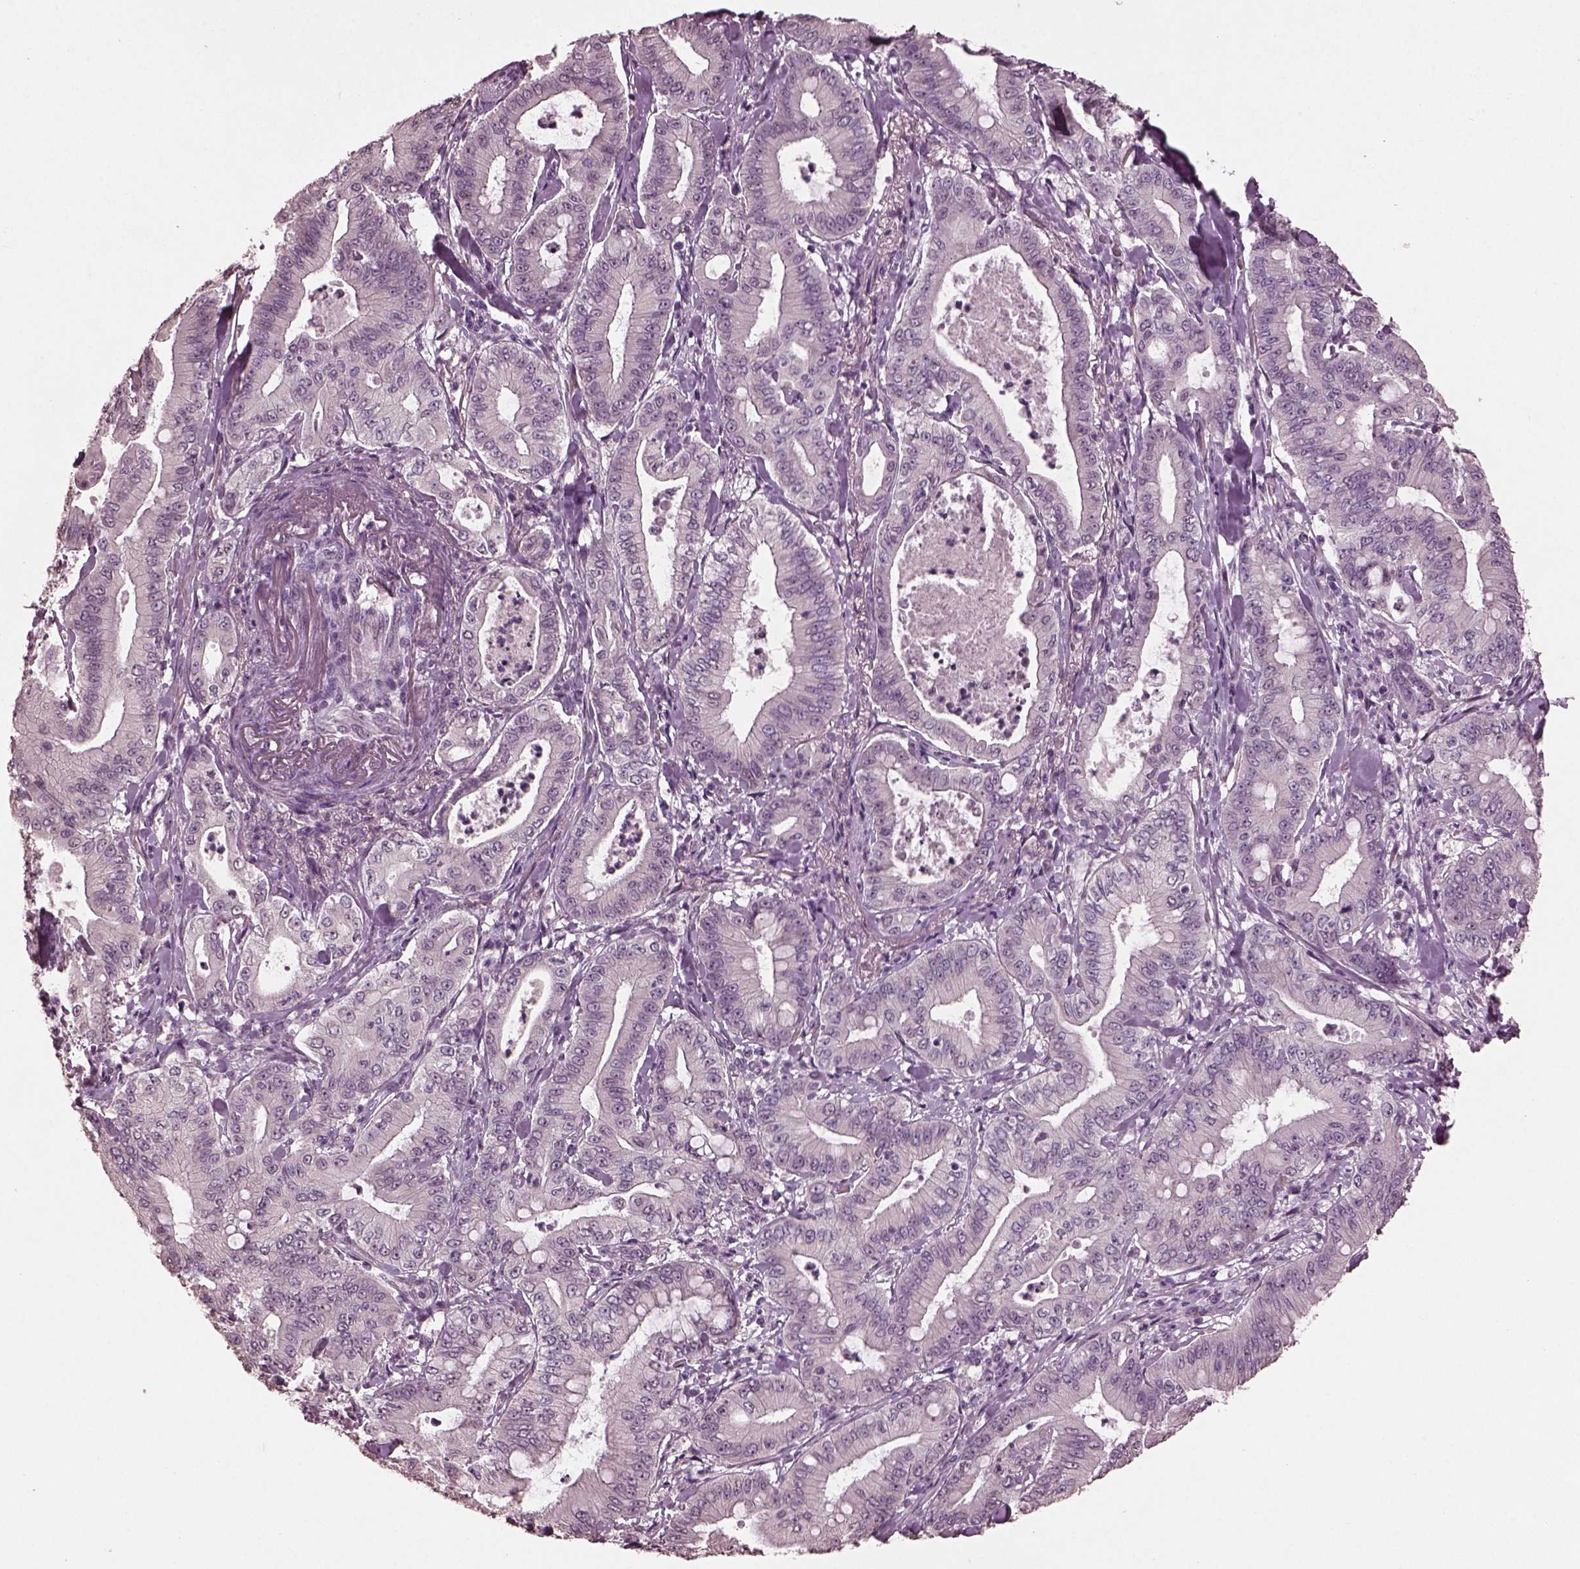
{"staining": {"intensity": "negative", "quantity": "none", "location": "none"}, "tissue": "pancreatic cancer", "cell_type": "Tumor cells", "image_type": "cancer", "snomed": [{"axis": "morphology", "description": "Adenocarcinoma, NOS"}, {"axis": "topography", "description": "Pancreas"}], "caption": "The photomicrograph shows no significant positivity in tumor cells of pancreatic cancer.", "gene": "IL18RAP", "patient": {"sex": "male", "age": 71}}